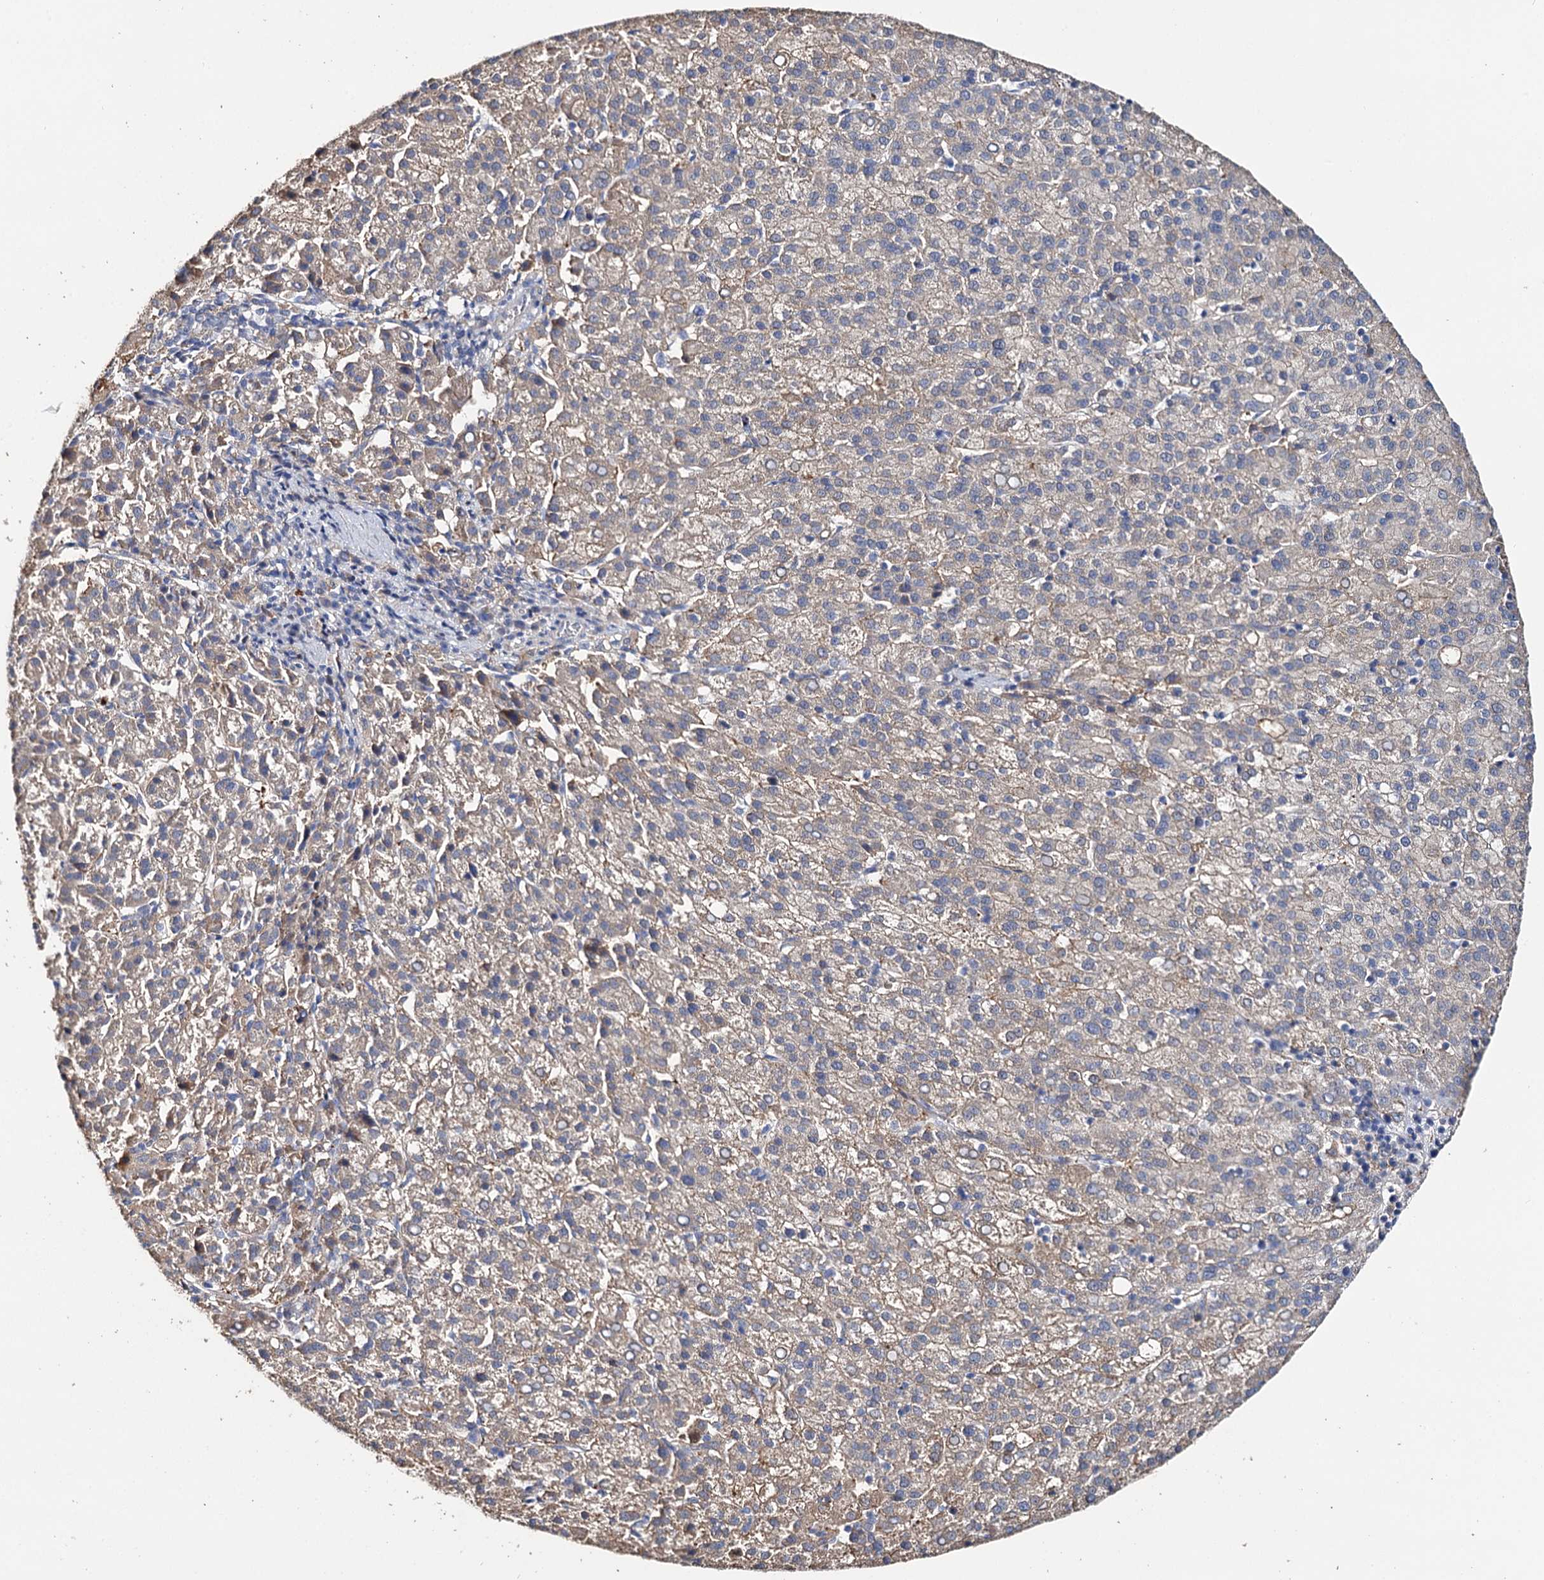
{"staining": {"intensity": "weak", "quantity": "<25%", "location": "cytoplasmic/membranous"}, "tissue": "liver cancer", "cell_type": "Tumor cells", "image_type": "cancer", "snomed": [{"axis": "morphology", "description": "Carcinoma, Hepatocellular, NOS"}, {"axis": "topography", "description": "Liver"}], "caption": "The micrograph reveals no staining of tumor cells in liver cancer (hepatocellular carcinoma).", "gene": "DNAH6", "patient": {"sex": "female", "age": 58}}